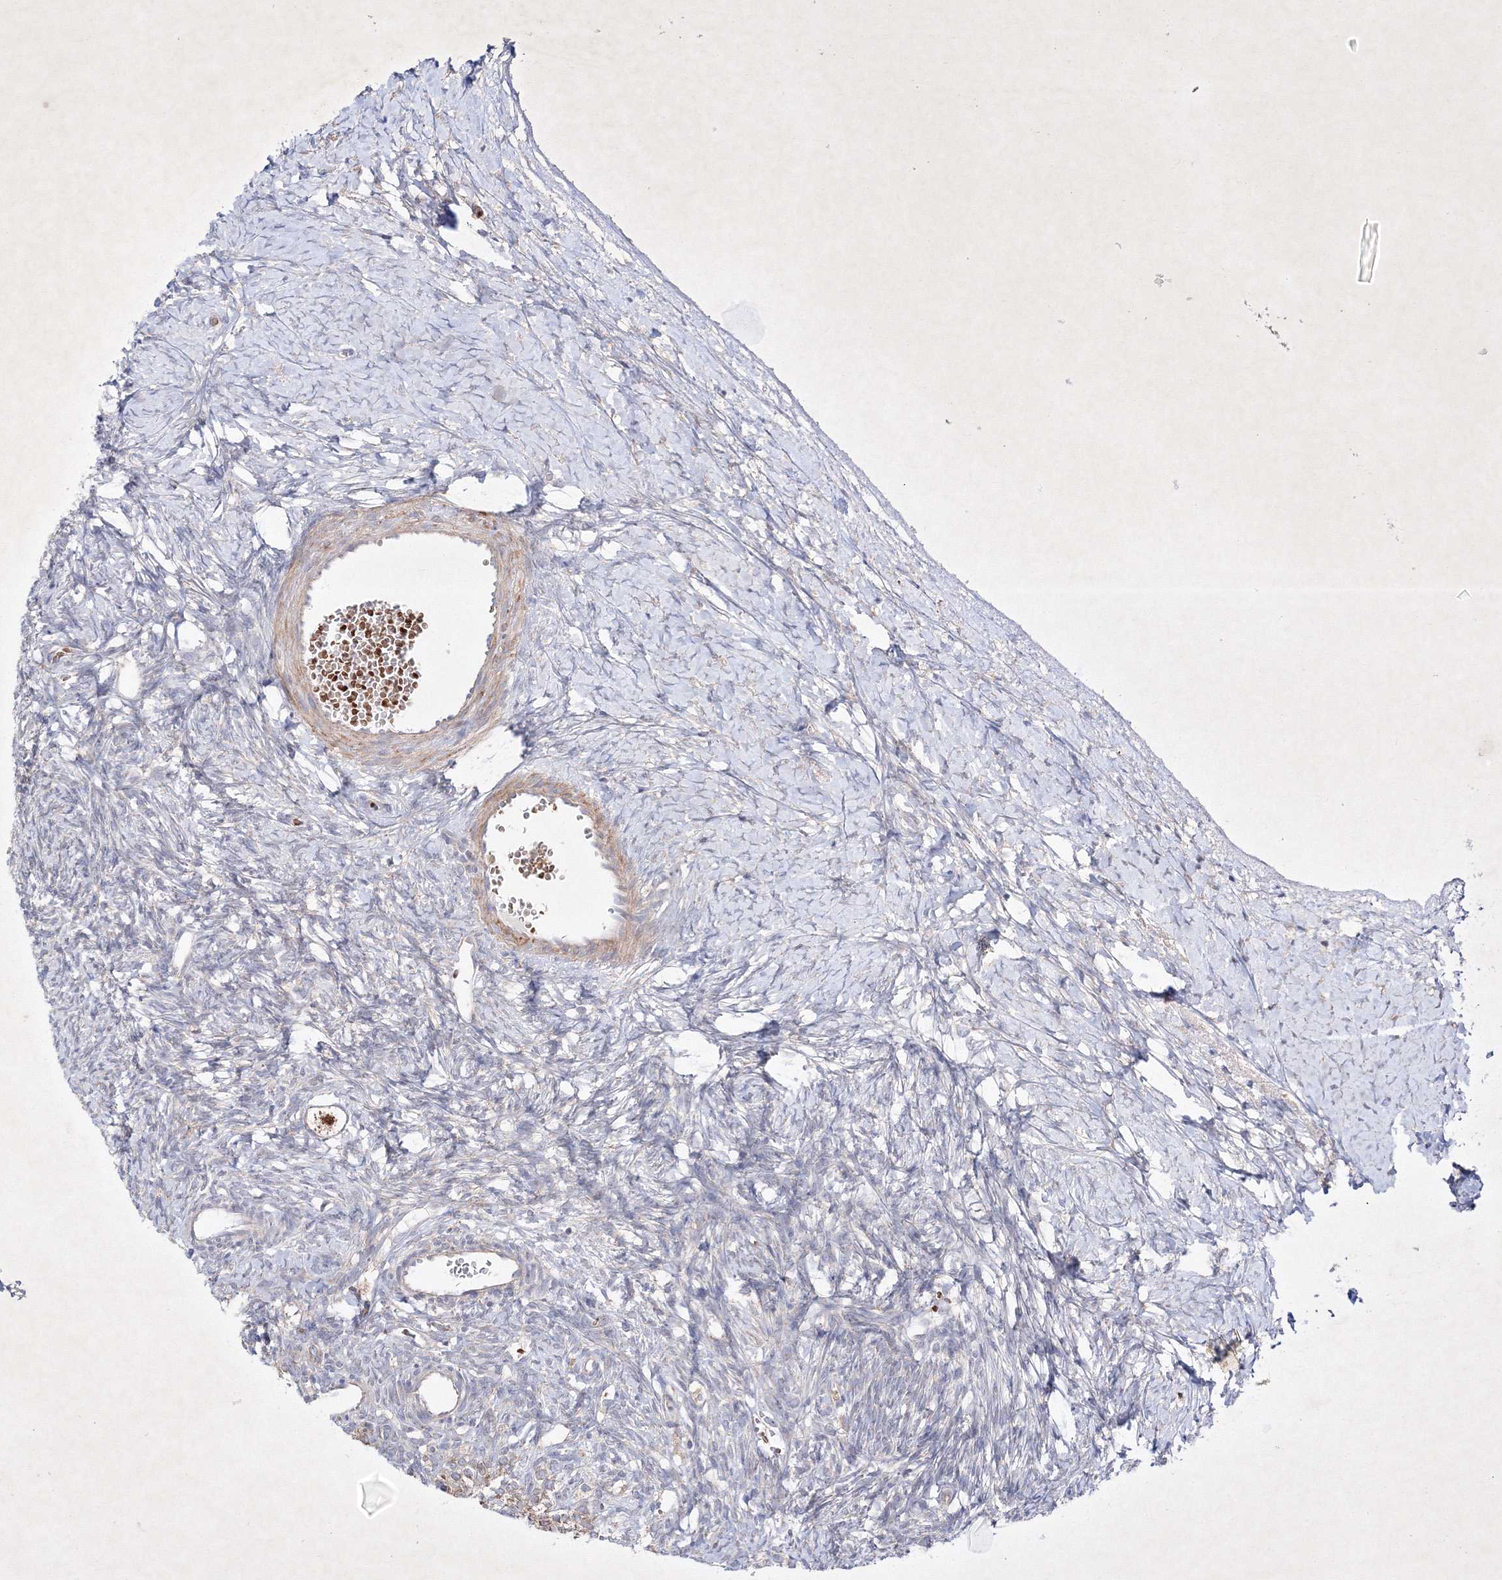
{"staining": {"intensity": "strong", "quantity": ">75%", "location": "cytoplasmic/membranous"}, "tissue": "ovary", "cell_type": "Follicle cells", "image_type": "normal", "snomed": [{"axis": "morphology", "description": "Normal tissue, NOS"}, {"axis": "morphology", "description": "Developmental malformation"}, {"axis": "topography", "description": "Ovary"}], "caption": "High-magnification brightfield microscopy of normal ovary stained with DAB (3,3'-diaminobenzidine) (brown) and counterstained with hematoxylin (blue). follicle cells exhibit strong cytoplasmic/membranous positivity is identified in about>75% of cells.", "gene": "OPA1", "patient": {"sex": "female", "age": 39}}